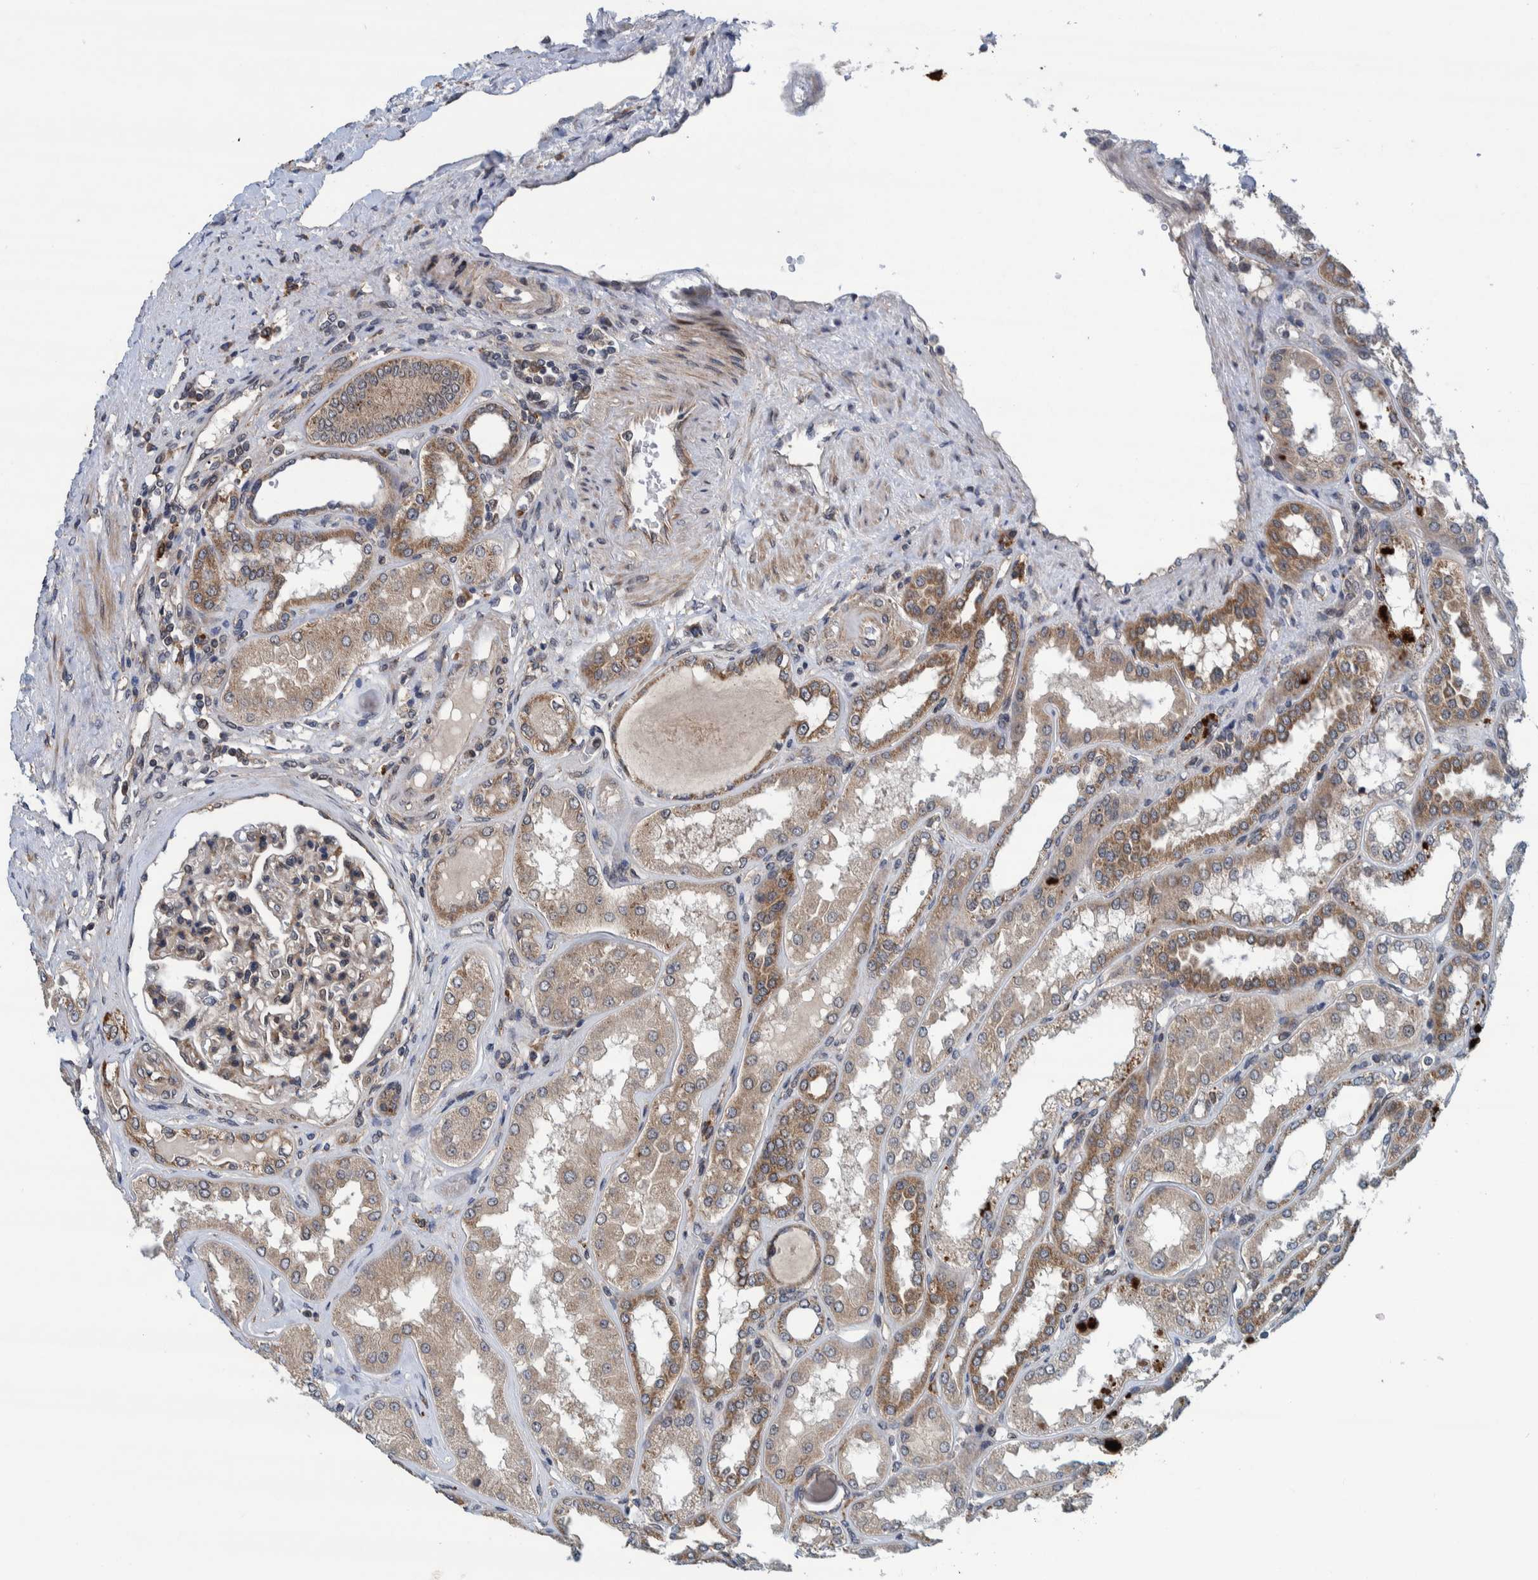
{"staining": {"intensity": "weak", "quantity": "25%-75%", "location": "cytoplasmic/membranous"}, "tissue": "kidney", "cell_type": "Cells in glomeruli", "image_type": "normal", "snomed": [{"axis": "morphology", "description": "Normal tissue, NOS"}, {"axis": "topography", "description": "Kidney"}], "caption": "High-magnification brightfield microscopy of unremarkable kidney stained with DAB (3,3'-diaminobenzidine) (brown) and counterstained with hematoxylin (blue). cells in glomeruli exhibit weak cytoplasmic/membranous positivity is identified in about25%-75% of cells. Immunohistochemistry stains the protein in brown and the nuclei are stained blue.", "gene": "MRPS7", "patient": {"sex": "female", "age": 56}}